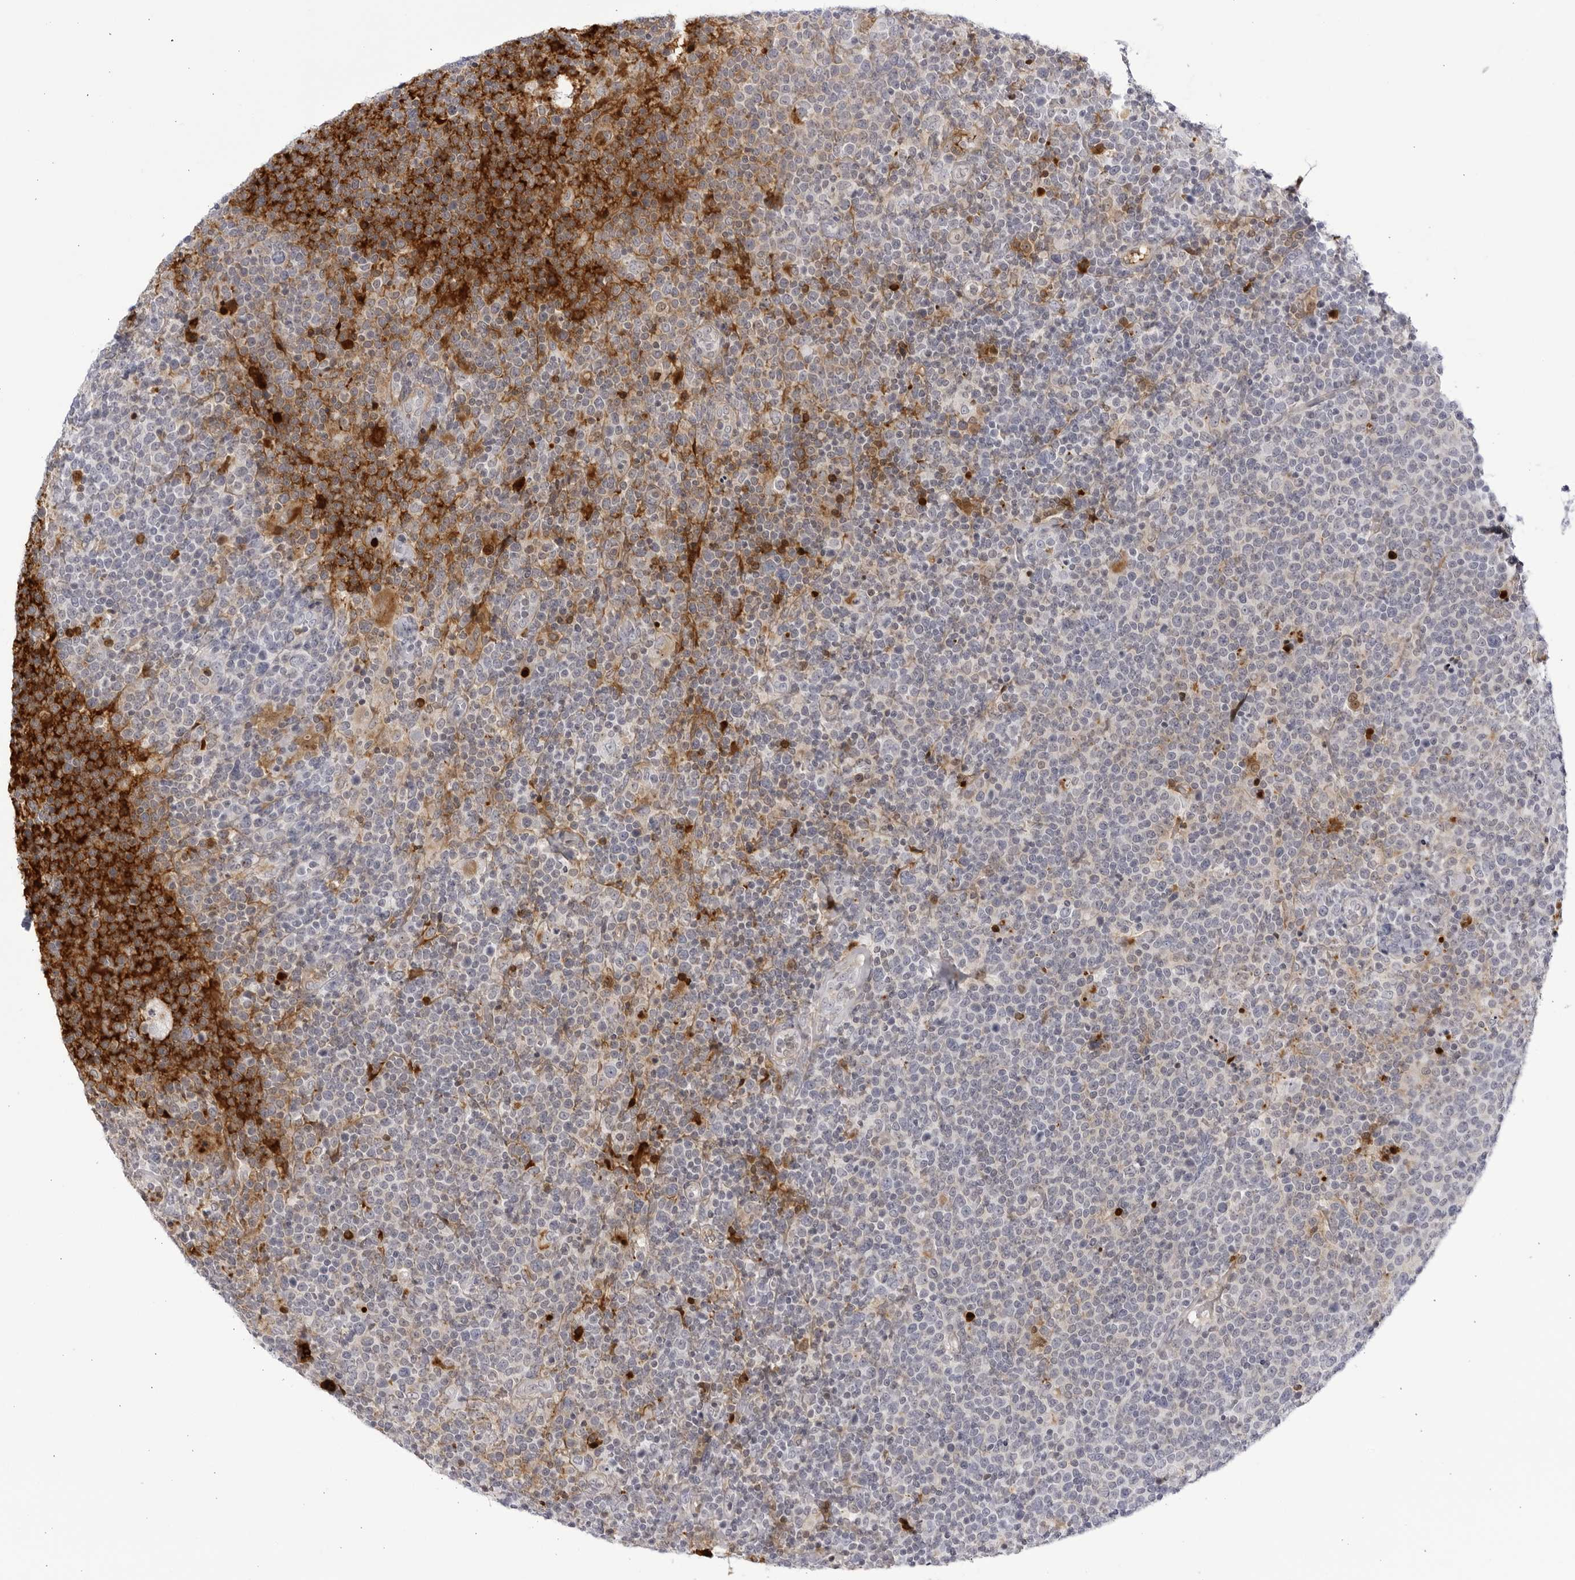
{"staining": {"intensity": "negative", "quantity": "none", "location": "none"}, "tissue": "lymphoma", "cell_type": "Tumor cells", "image_type": "cancer", "snomed": [{"axis": "morphology", "description": "Malignant lymphoma, non-Hodgkin's type, High grade"}, {"axis": "topography", "description": "Lymph node"}], "caption": "Malignant lymphoma, non-Hodgkin's type (high-grade) was stained to show a protein in brown. There is no significant positivity in tumor cells.", "gene": "CNBD1", "patient": {"sex": "male", "age": 61}}